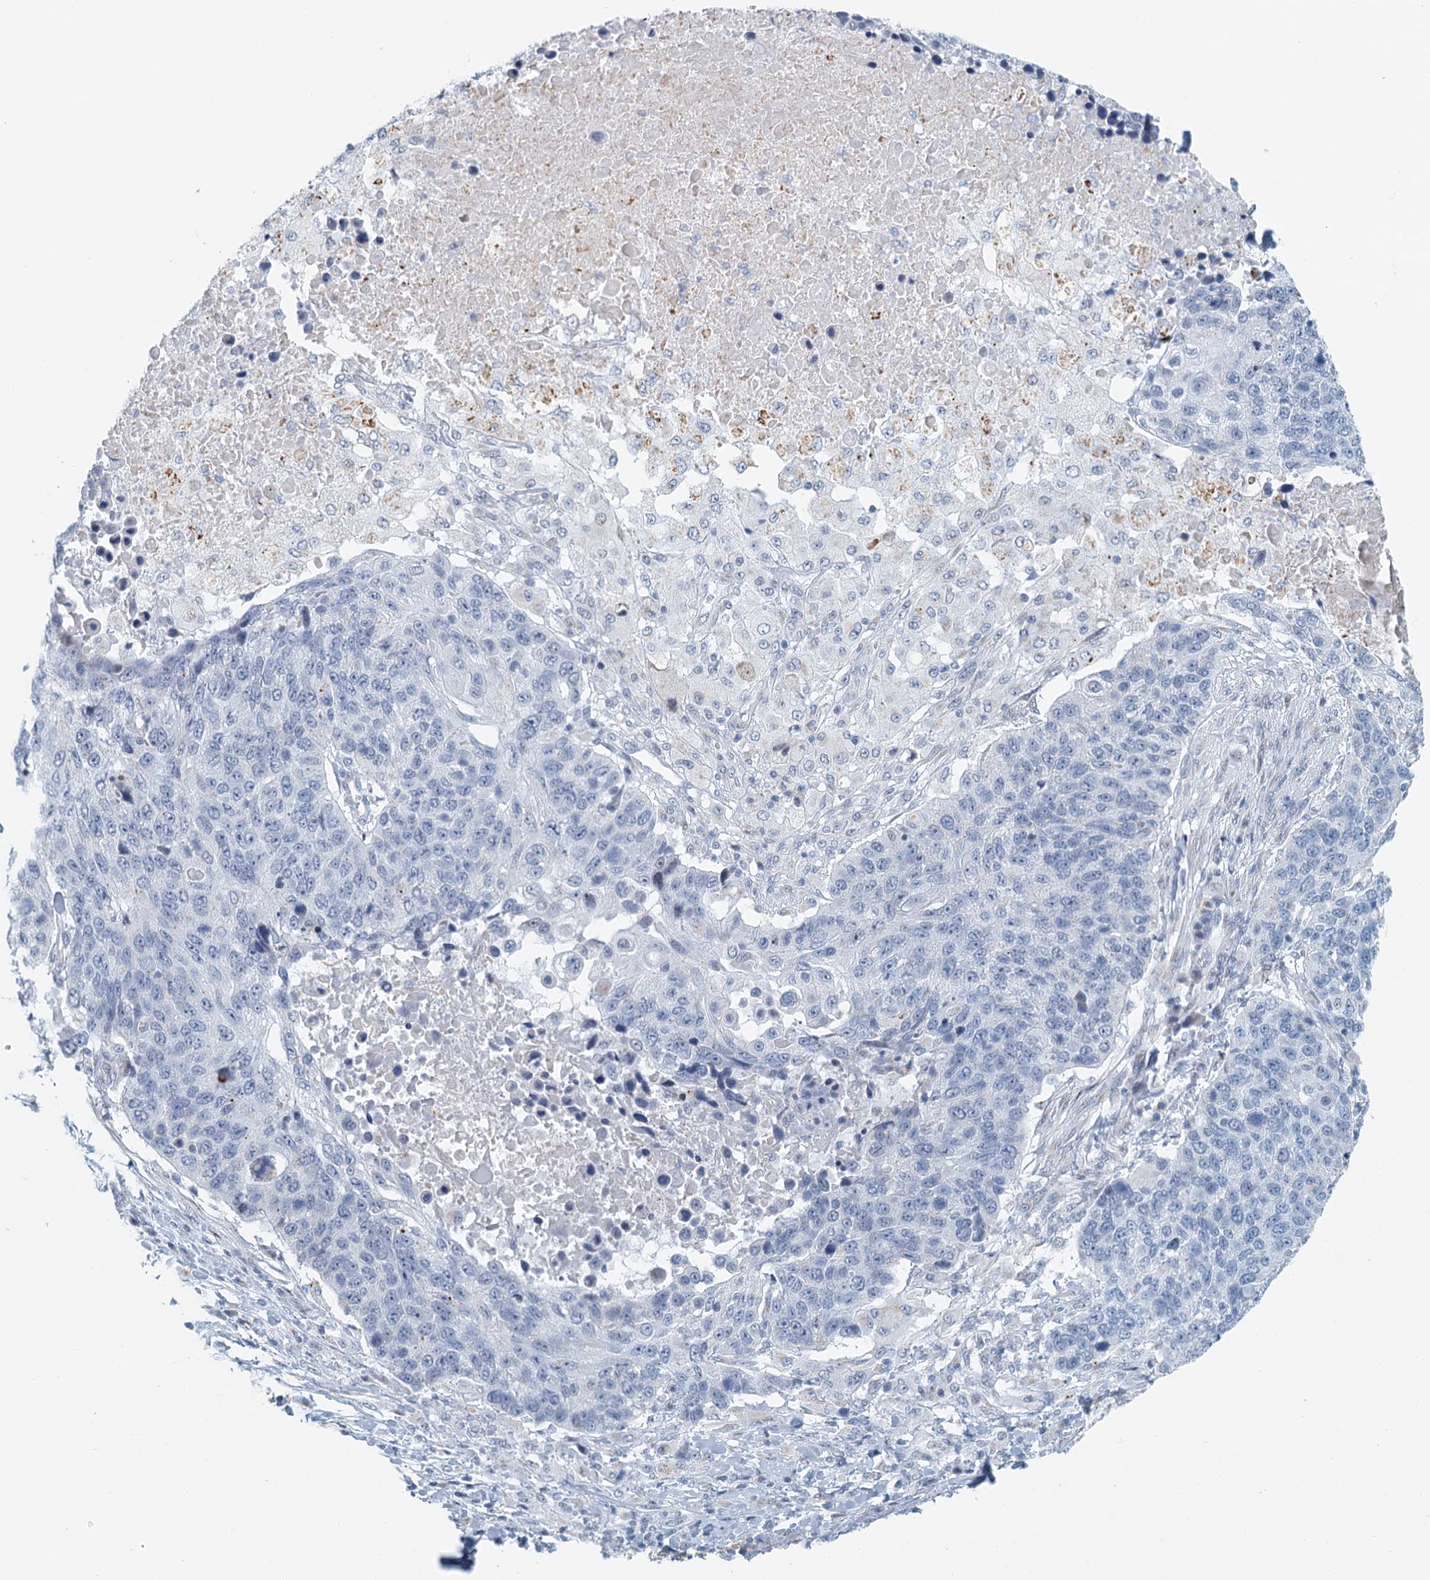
{"staining": {"intensity": "negative", "quantity": "none", "location": "none"}, "tissue": "lung cancer", "cell_type": "Tumor cells", "image_type": "cancer", "snomed": [{"axis": "morphology", "description": "Normal tissue, NOS"}, {"axis": "morphology", "description": "Squamous cell carcinoma, NOS"}, {"axis": "topography", "description": "Lymph node"}, {"axis": "topography", "description": "Lung"}], "caption": "There is no significant positivity in tumor cells of lung squamous cell carcinoma. (DAB (3,3'-diaminobenzidine) immunohistochemistry (IHC) visualized using brightfield microscopy, high magnification).", "gene": "ZNF527", "patient": {"sex": "male", "age": 66}}